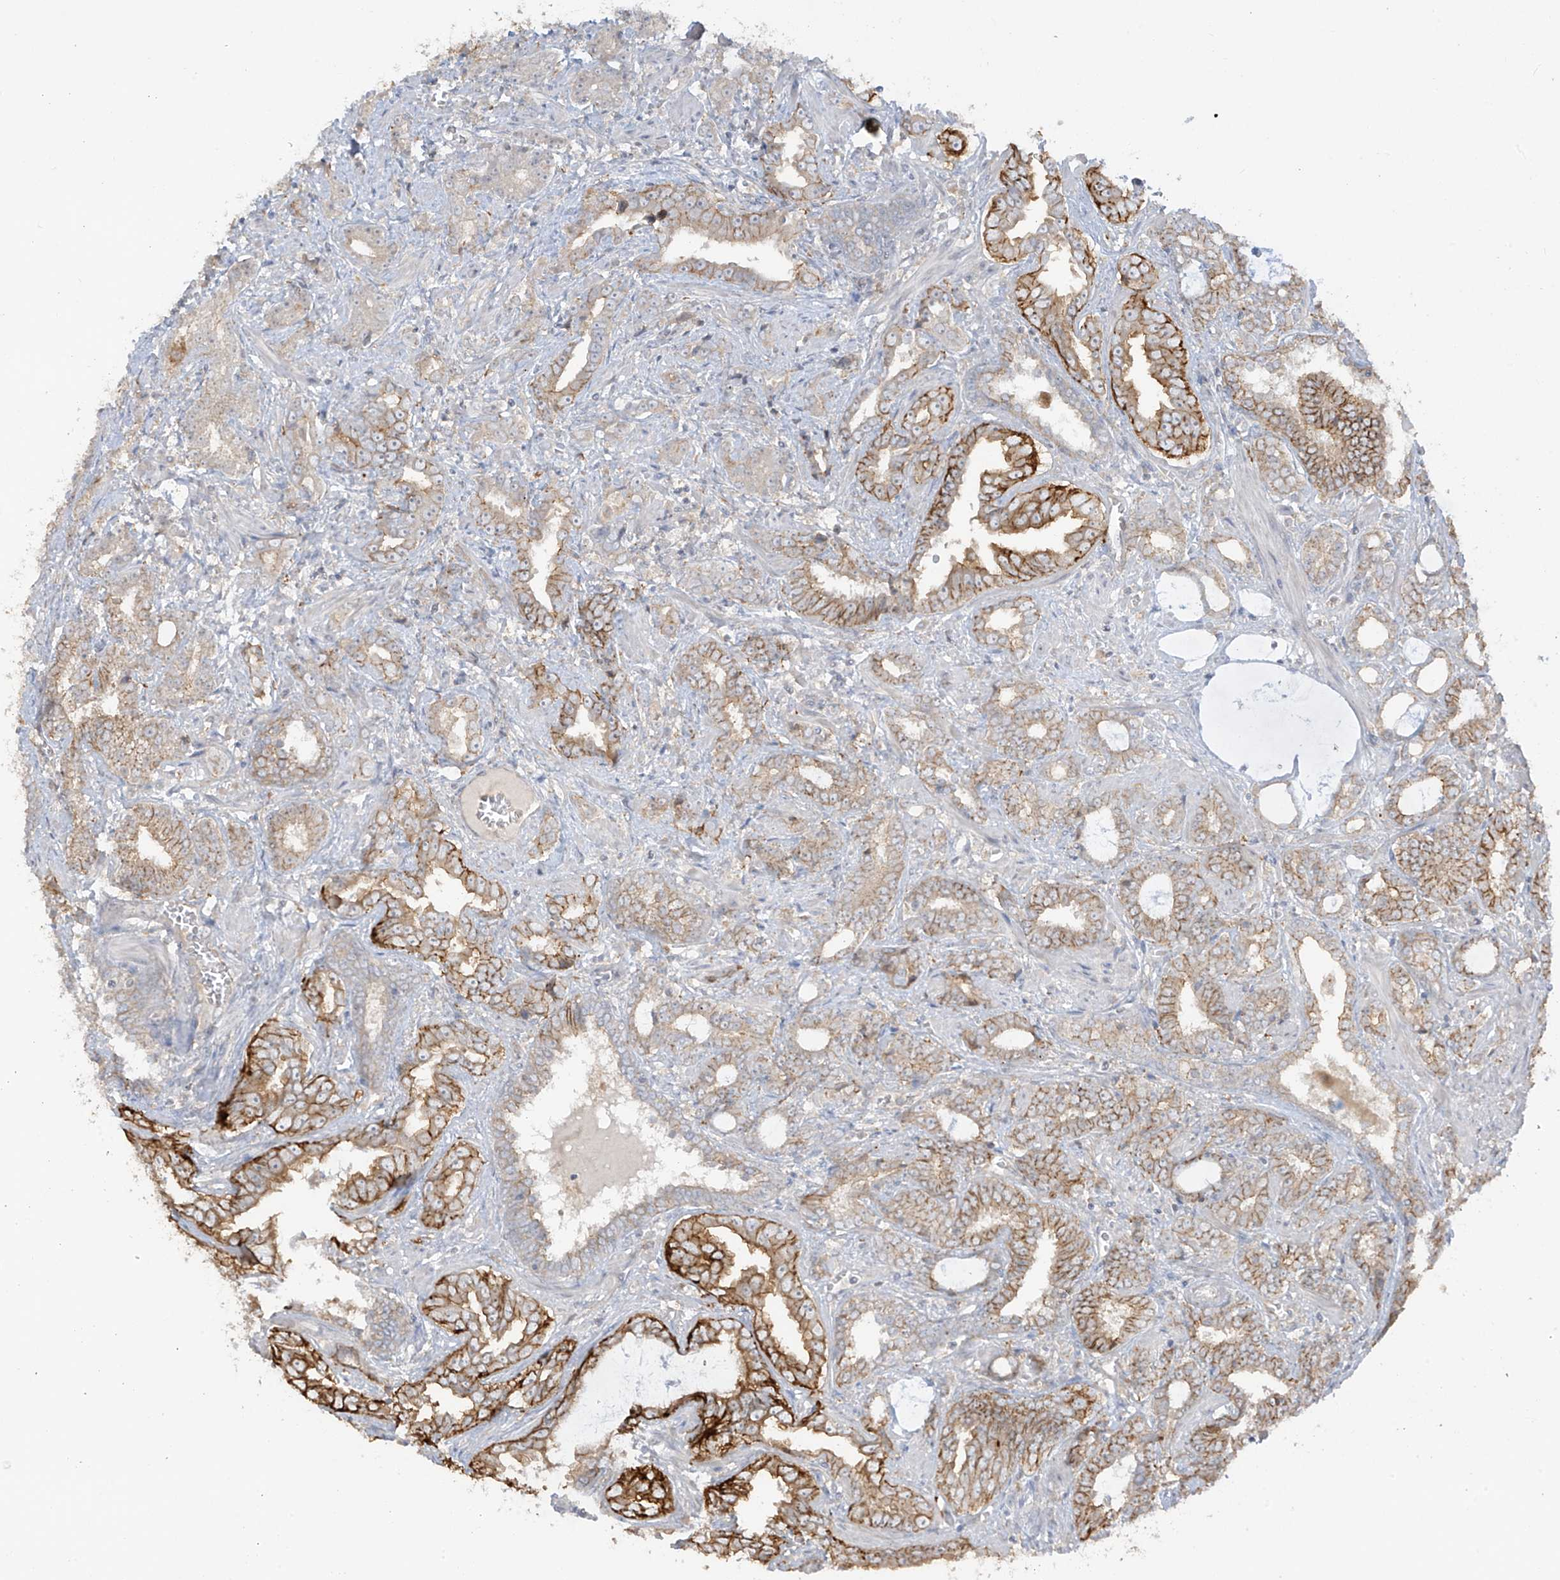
{"staining": {"intensity": "moderate", "quantity": ">75%", "location": "cytoplasmic/membranous"}, "tissue": "prostate cancer", "cell_type": "Tumor cells", "image_type": "cancer", "snomed": [{"axis": "morphology", "description": "Adenocarcinoma, High grade"}, {"axis": "topography", "description": "Prostate and seminal vesicle, NOS"}], "caption": "Protein staining exhibits moderate cytoplasmic/membranous positivity in about >75% of tumor cells in prostate cancer (high-grade adenocarcinoma).", "gene": "ANGEL2", "patient": {"sex": "male", "age": 67}}